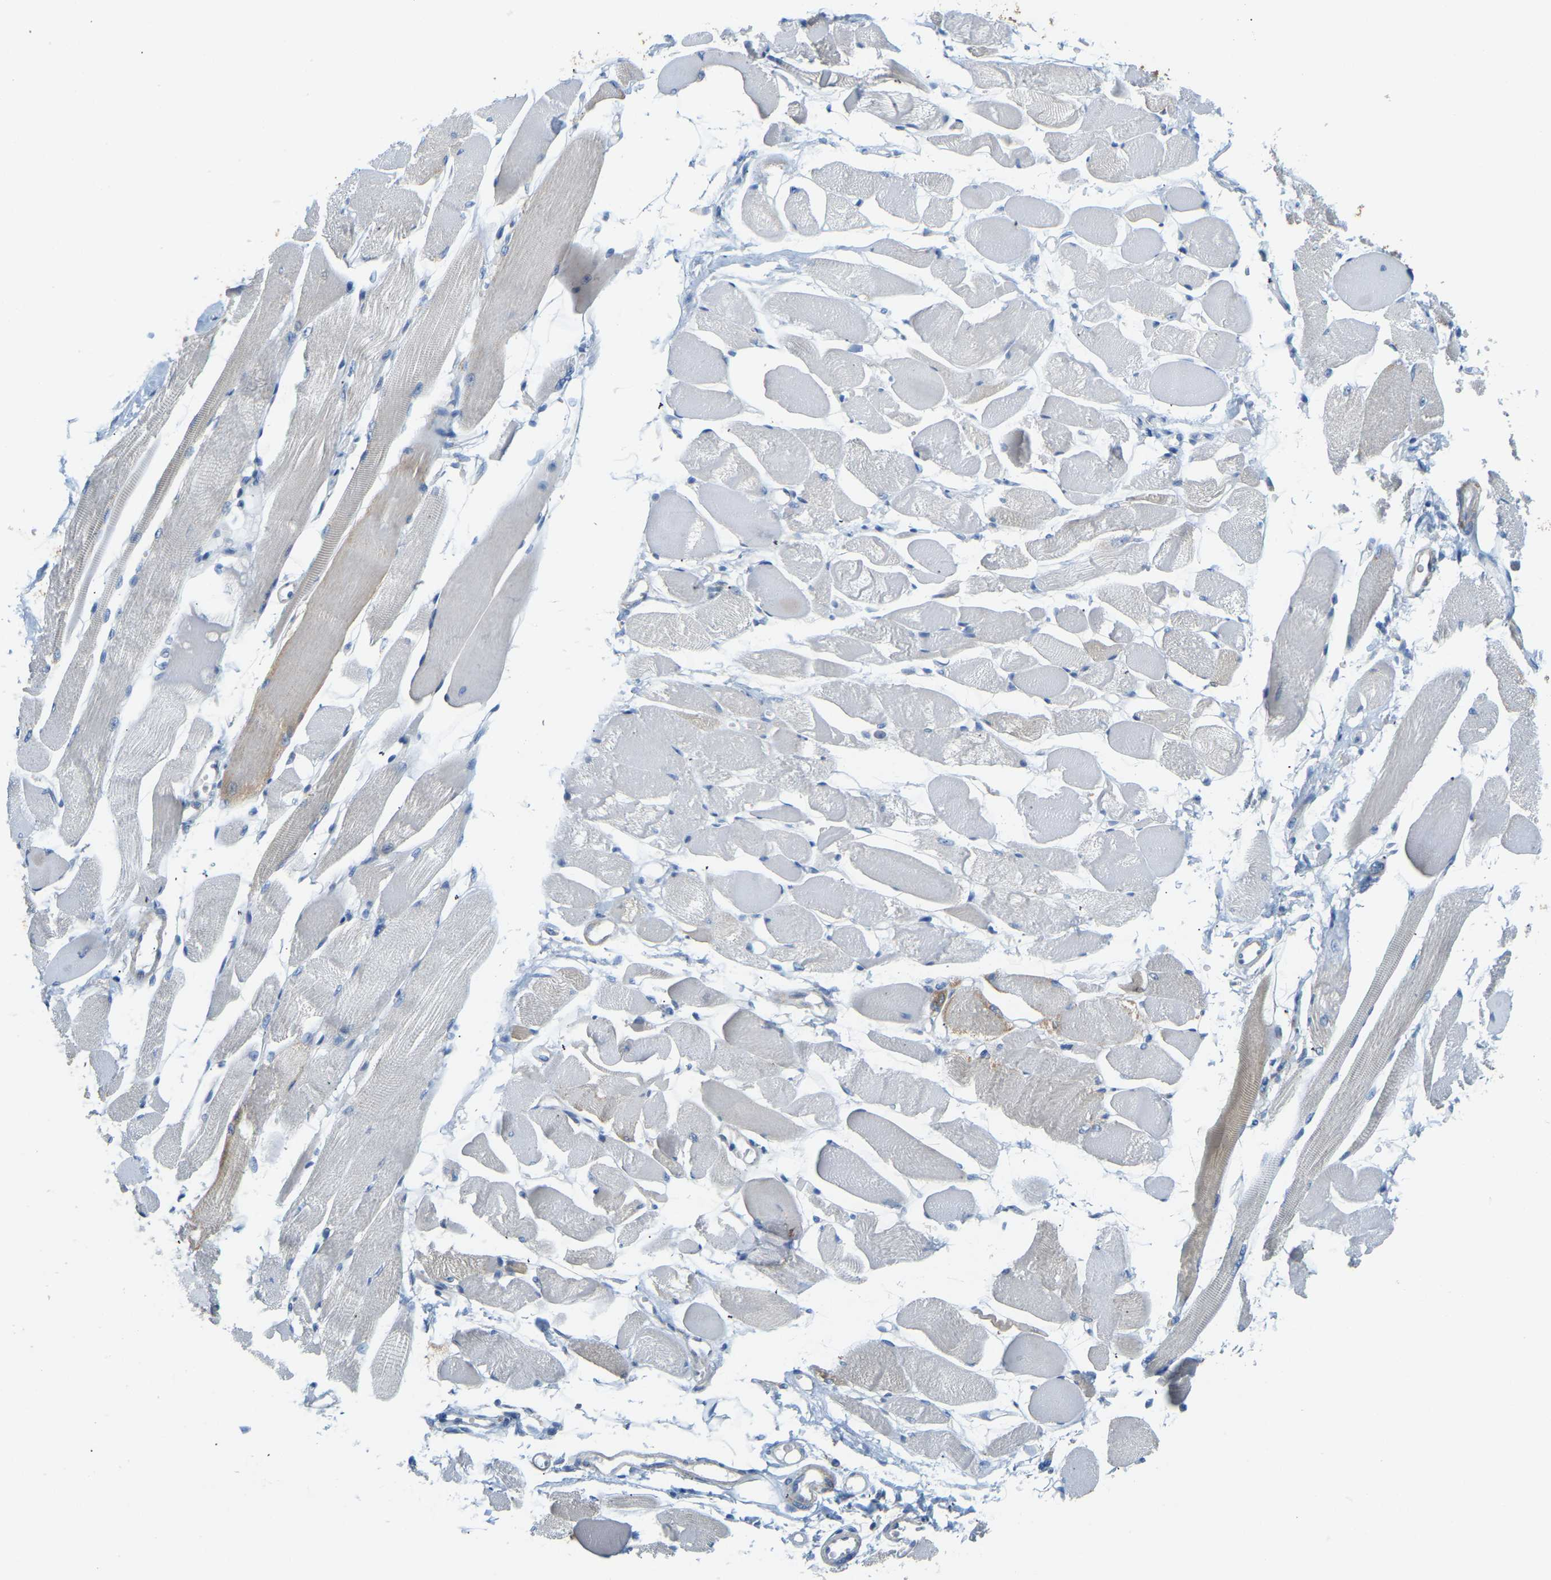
{"staining": {"intensity": "moderate", "quantity": "<25%", "location": "cytoplasmic/membranous"}, "tissue": "skeletal muscle", "cell_type": "Myocytes", "image_type": "normal", "snomed": [{"axis": "morphology", "description": "Normal tissue, NOS"}, {"axis": "topography", "description": "Skeletal muscle"}, {"axis": "topography", "description": "Peripheral nerve tissue"}], "caption": "Immunohistochemical staining of unremarkable skeletal muscle demonstrates <25% levels of moderate cytoplasmic/membranous protein staining in about <25% of myocytes.", "gene": "GDA", "patient": {"sex": "female", "age": 84}}